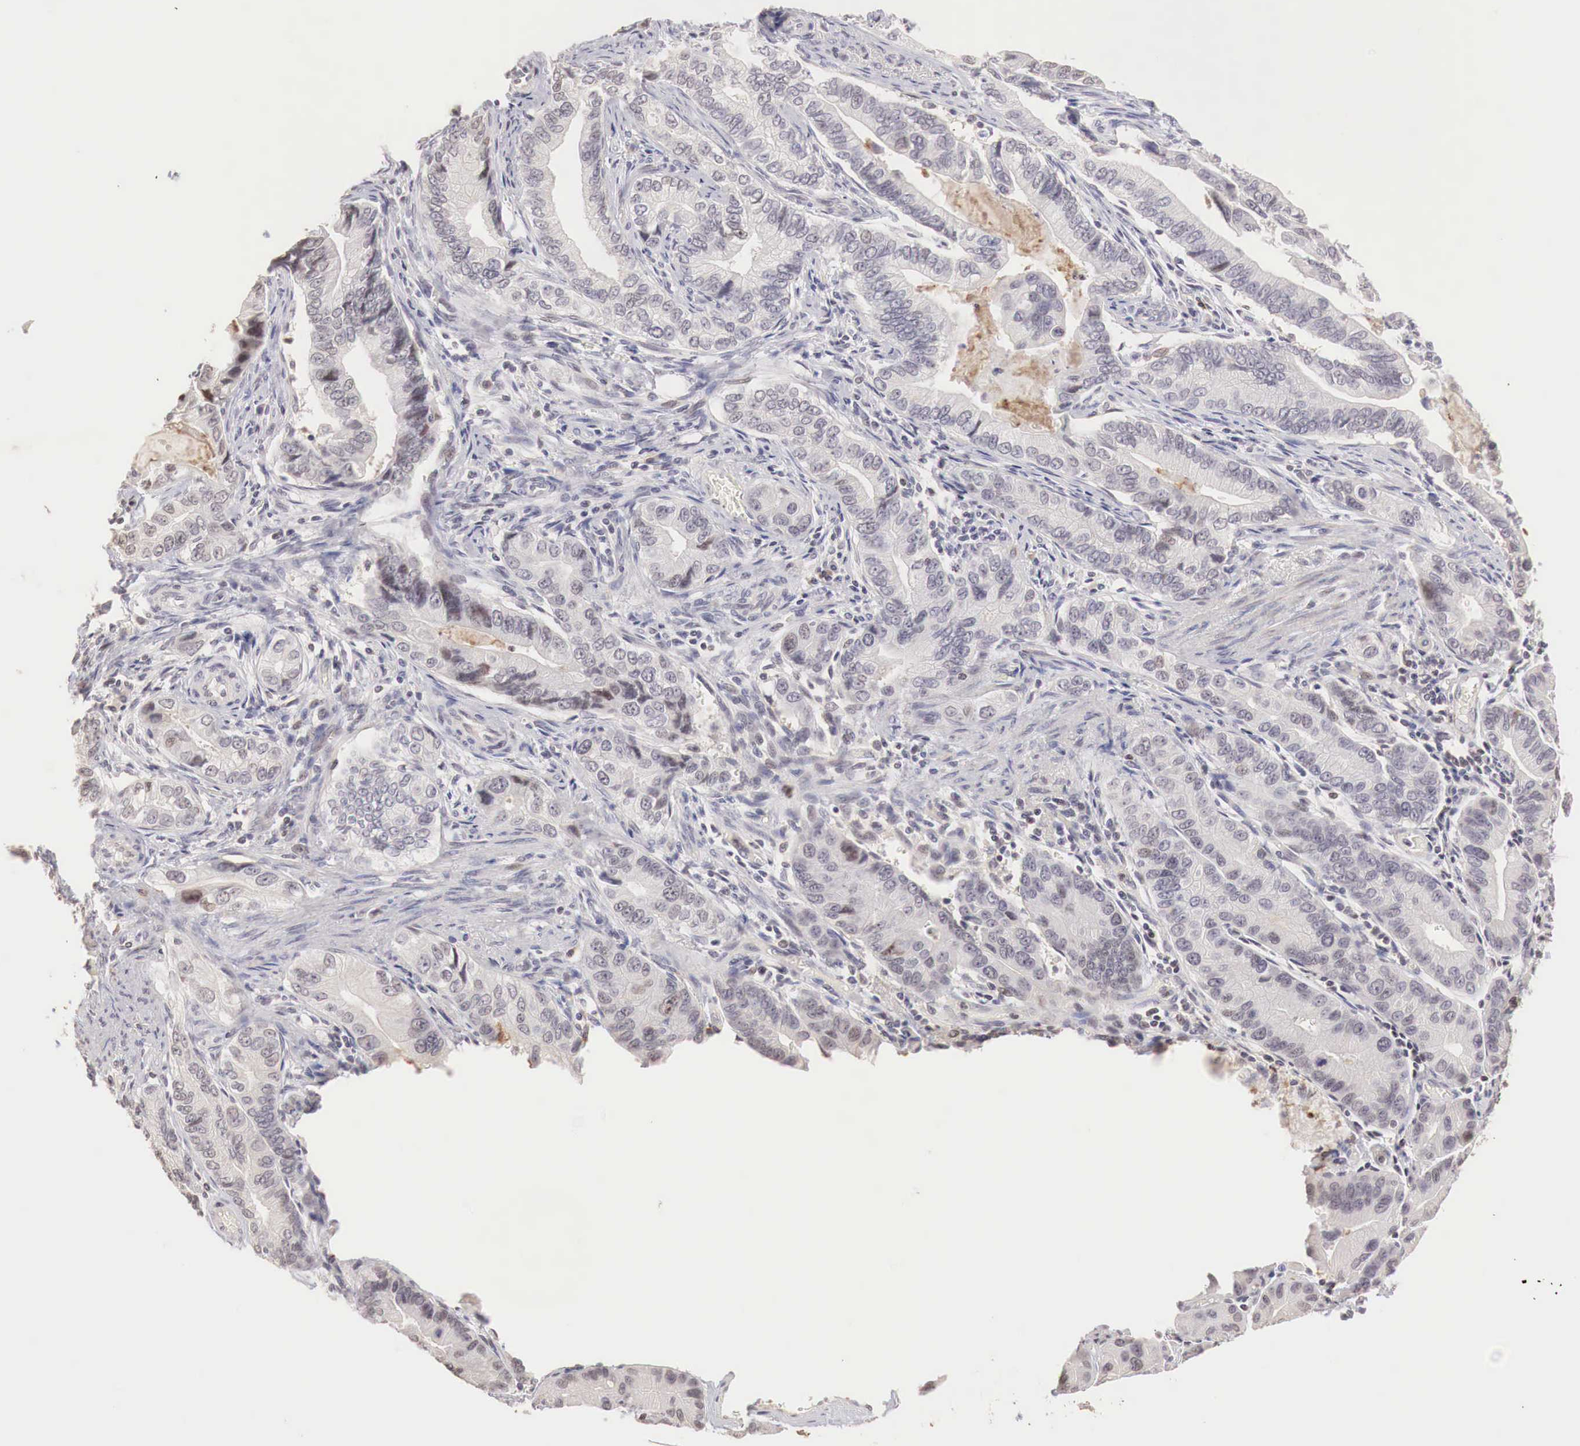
{"staining": {"intensity": "negative", "quantity": "none", "location": "none"}, "tissue": "pancreatic cancer", "cell_type": "Tumor cells", "image_type": "cancer", "snomed": [{"axis": "morphology", "description": "Adenocarcinoma, NOS"}, {"axis": "topography", "description": "Pancreas"}, {"axis": "topography", "description": "Stomach, upper"}], "caption": "The photomicrograph demonstrates no significant positivity in tumor cells of pancreatic cancer (adenocarcinoma).", "gene": "TBC1D9", "patient": {"sex": "male", "age": 77}}